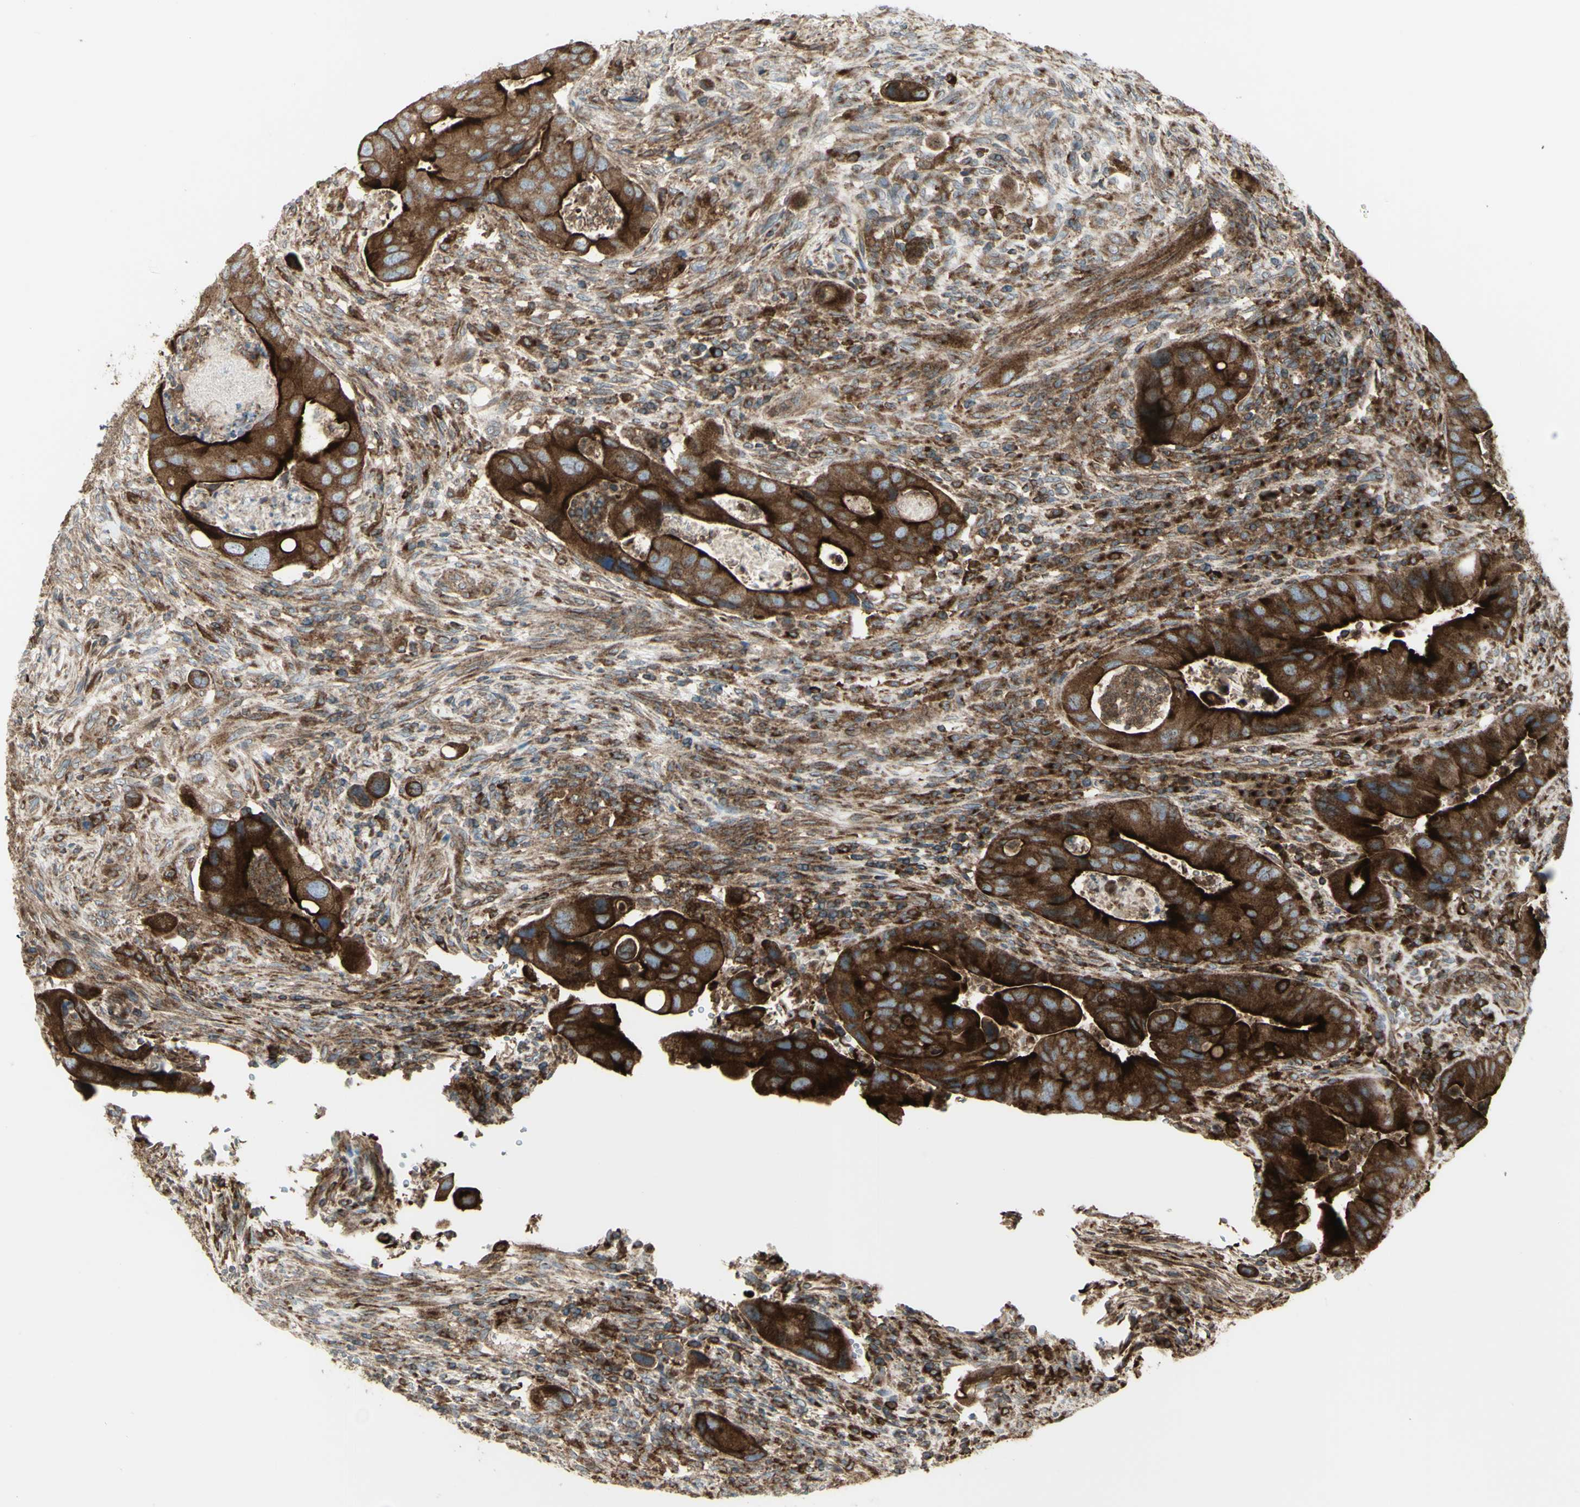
{"staining": {"intensity": "strong", "quantity": ">75%", "location": "cytoplasmic/membranous"}, "tissue": "colorectal cancer", "cell_type": "Tumor cells", "image_type": "cancer", "snomed": [{"axis": "morphology", "description": "Adenocarcinoma, NOS"}, {"axis": "topography", "description": "Rectum"}], "caption": "Strong cytoplasmic/membranous positivity is identified in about >75% of tumor cells in colorectal cancer (adenocarcinoma). The protein is stained brown, and the nuclei are stained in blue (DAB IHC with brightfield microscopy, high magnification).", "gene": "NAPA", "patient": {"sex": "female", "age": 57}}